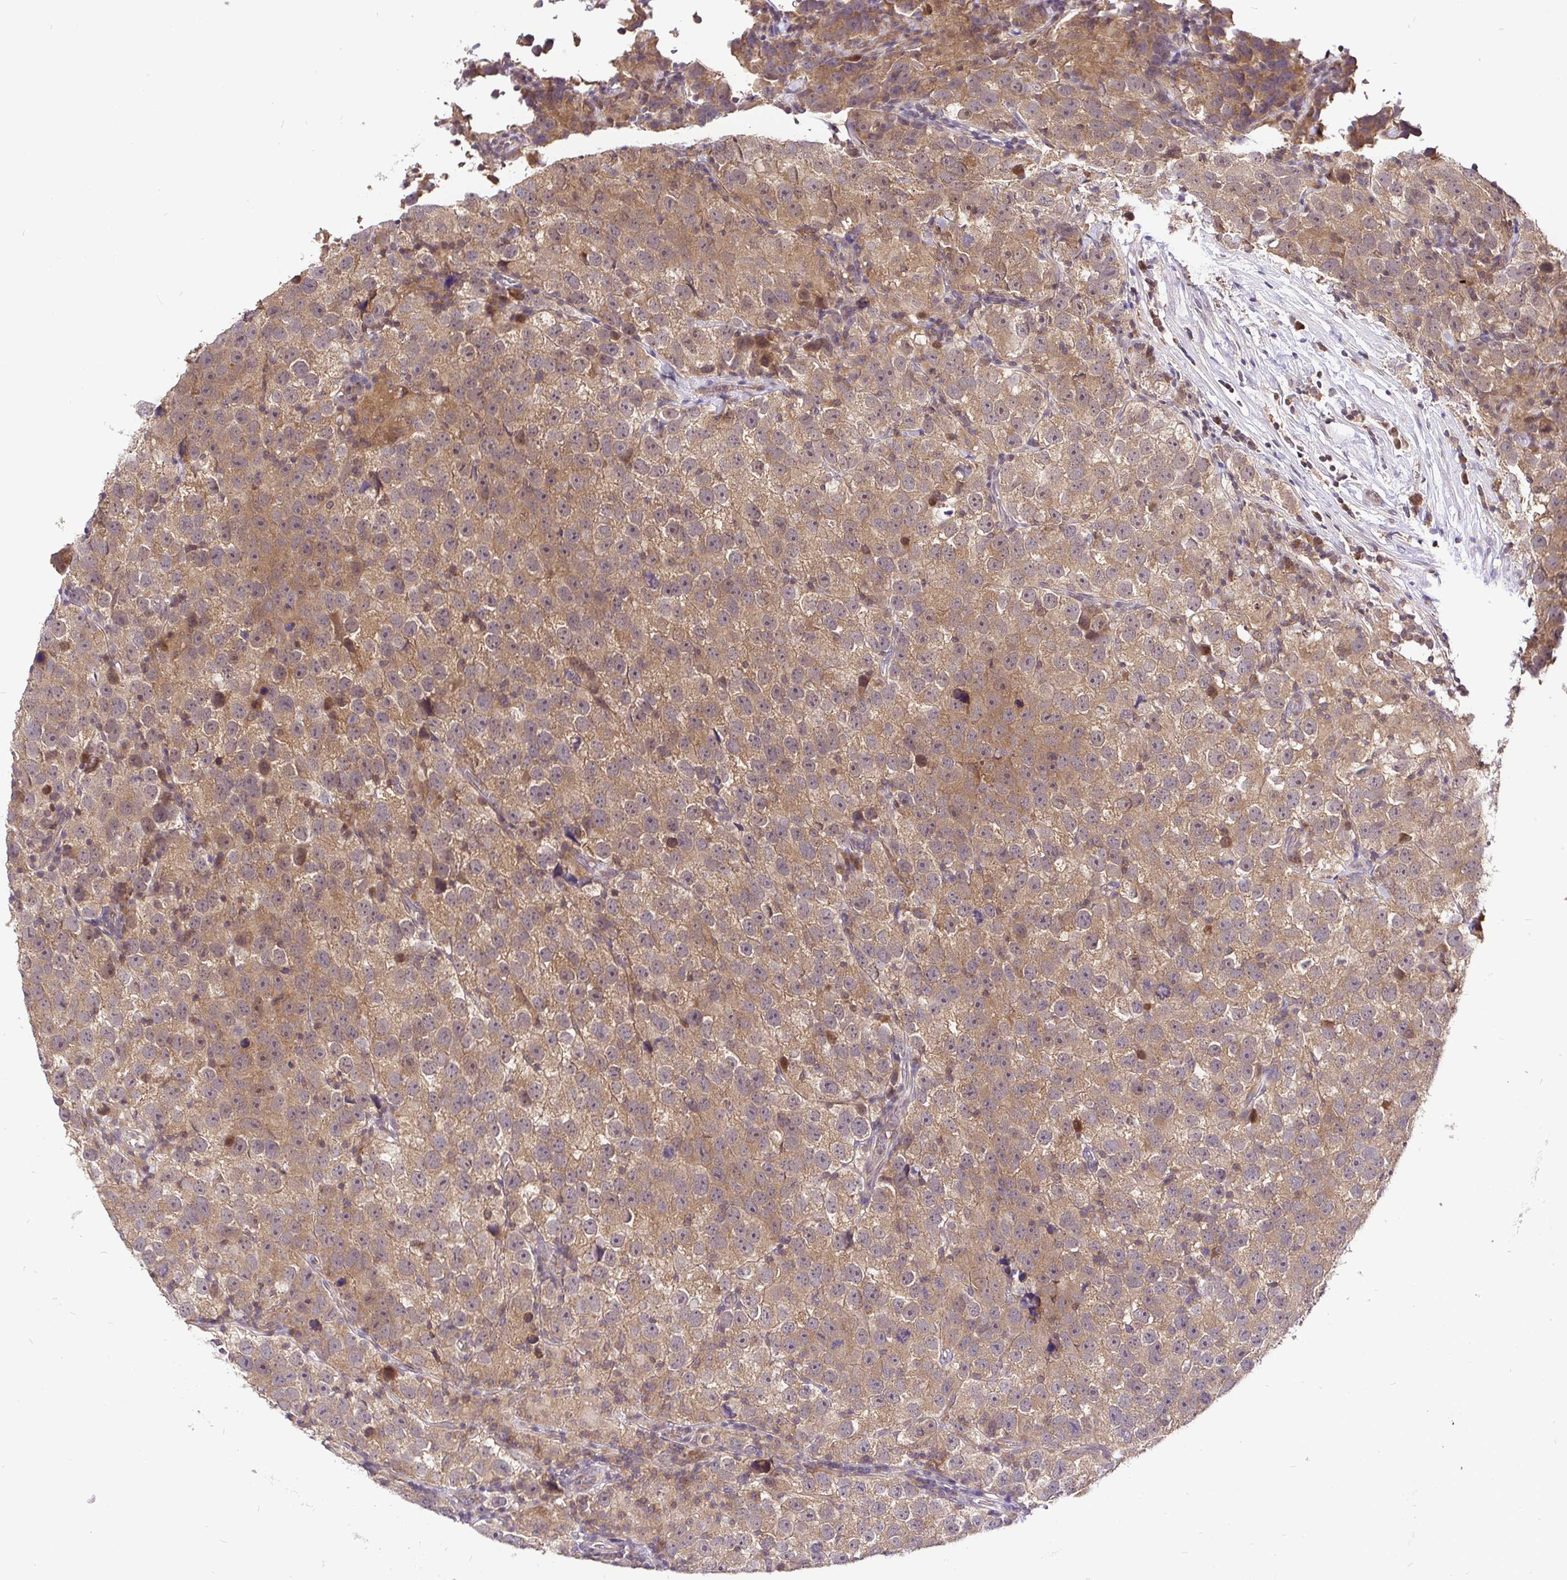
{"staining": {"intensity": "moderate", "quantity": ">75%", "location": "cytoplasmic/membranous,nuclear"}, "tissue": "testis cancer", "cell_type": "Tumor cells", "image_type": "cancer", "snomed": [{"axis": "morphology", "description": "Seminoma, NOS"}, {"axis": "topography", "description": "Testis"}], "caption": "This is an image of immunohistochemistry staining of testis cancer (seminoma), which shows moderate expression in the cytoplasmic/membranous and nuclear of tumor cells.", "gene": "UBE2M", "patient": {"sex": "male", "age": 26}}